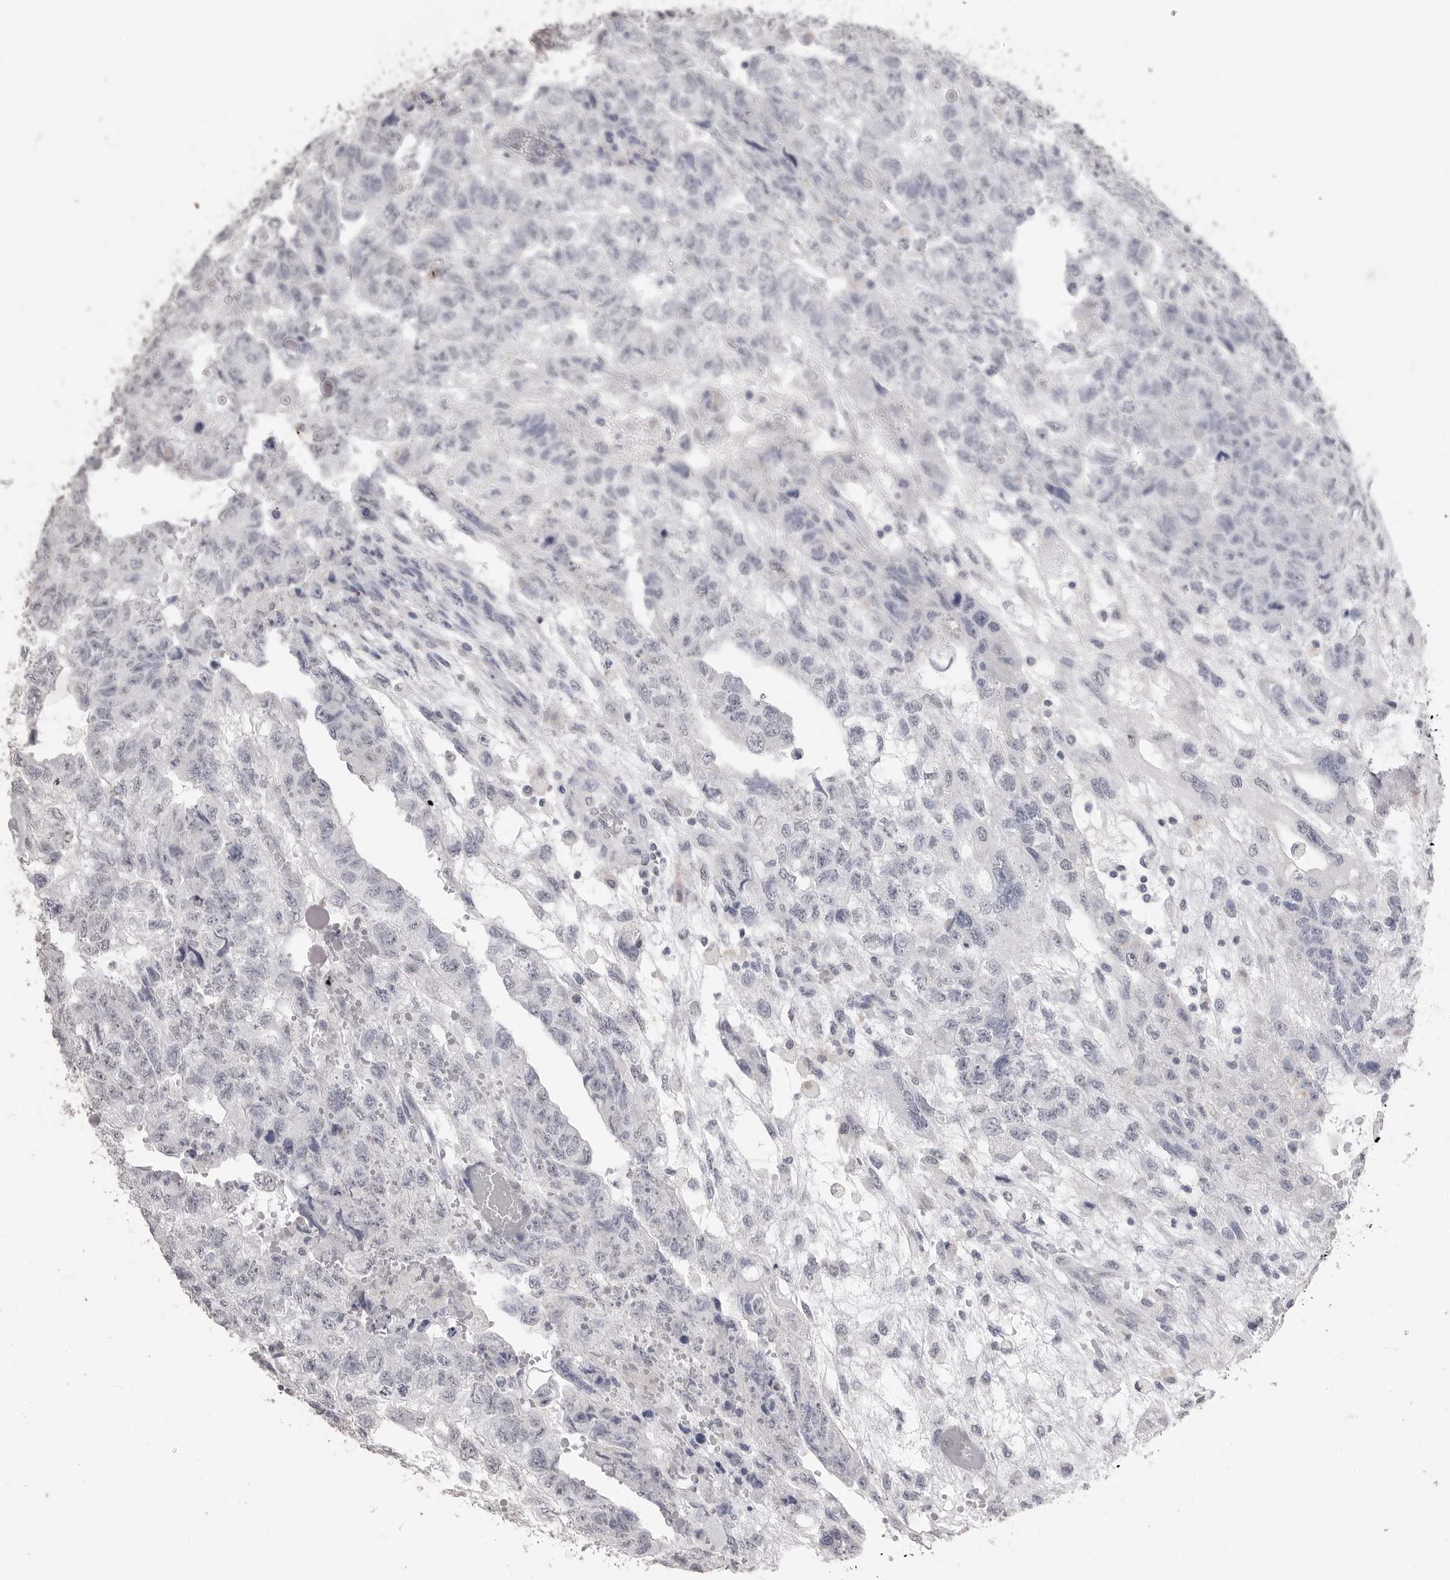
{"staining": {"intensity": "negative", "quantity": "none", "location": "none"}, "tissue": "testis cancer", "cell_type": "Tumor cells", "image_type": "cancer", "snomed": [{"axis": "morphology", "description": "Carcinoma, Embryonal, NOS"}, {"axis": "topography", "description": "Testis"}], "caption": "A micrograph of human testis cancer (embryonal carcinoma) is negative for staining in tumor cells. (DAB (3,3'-diaminobenzidine) immunohistochemistry with hematoxylin counter stain).", "gene": "ICAM5", "patient": {"sex": "male", "age": 36}}